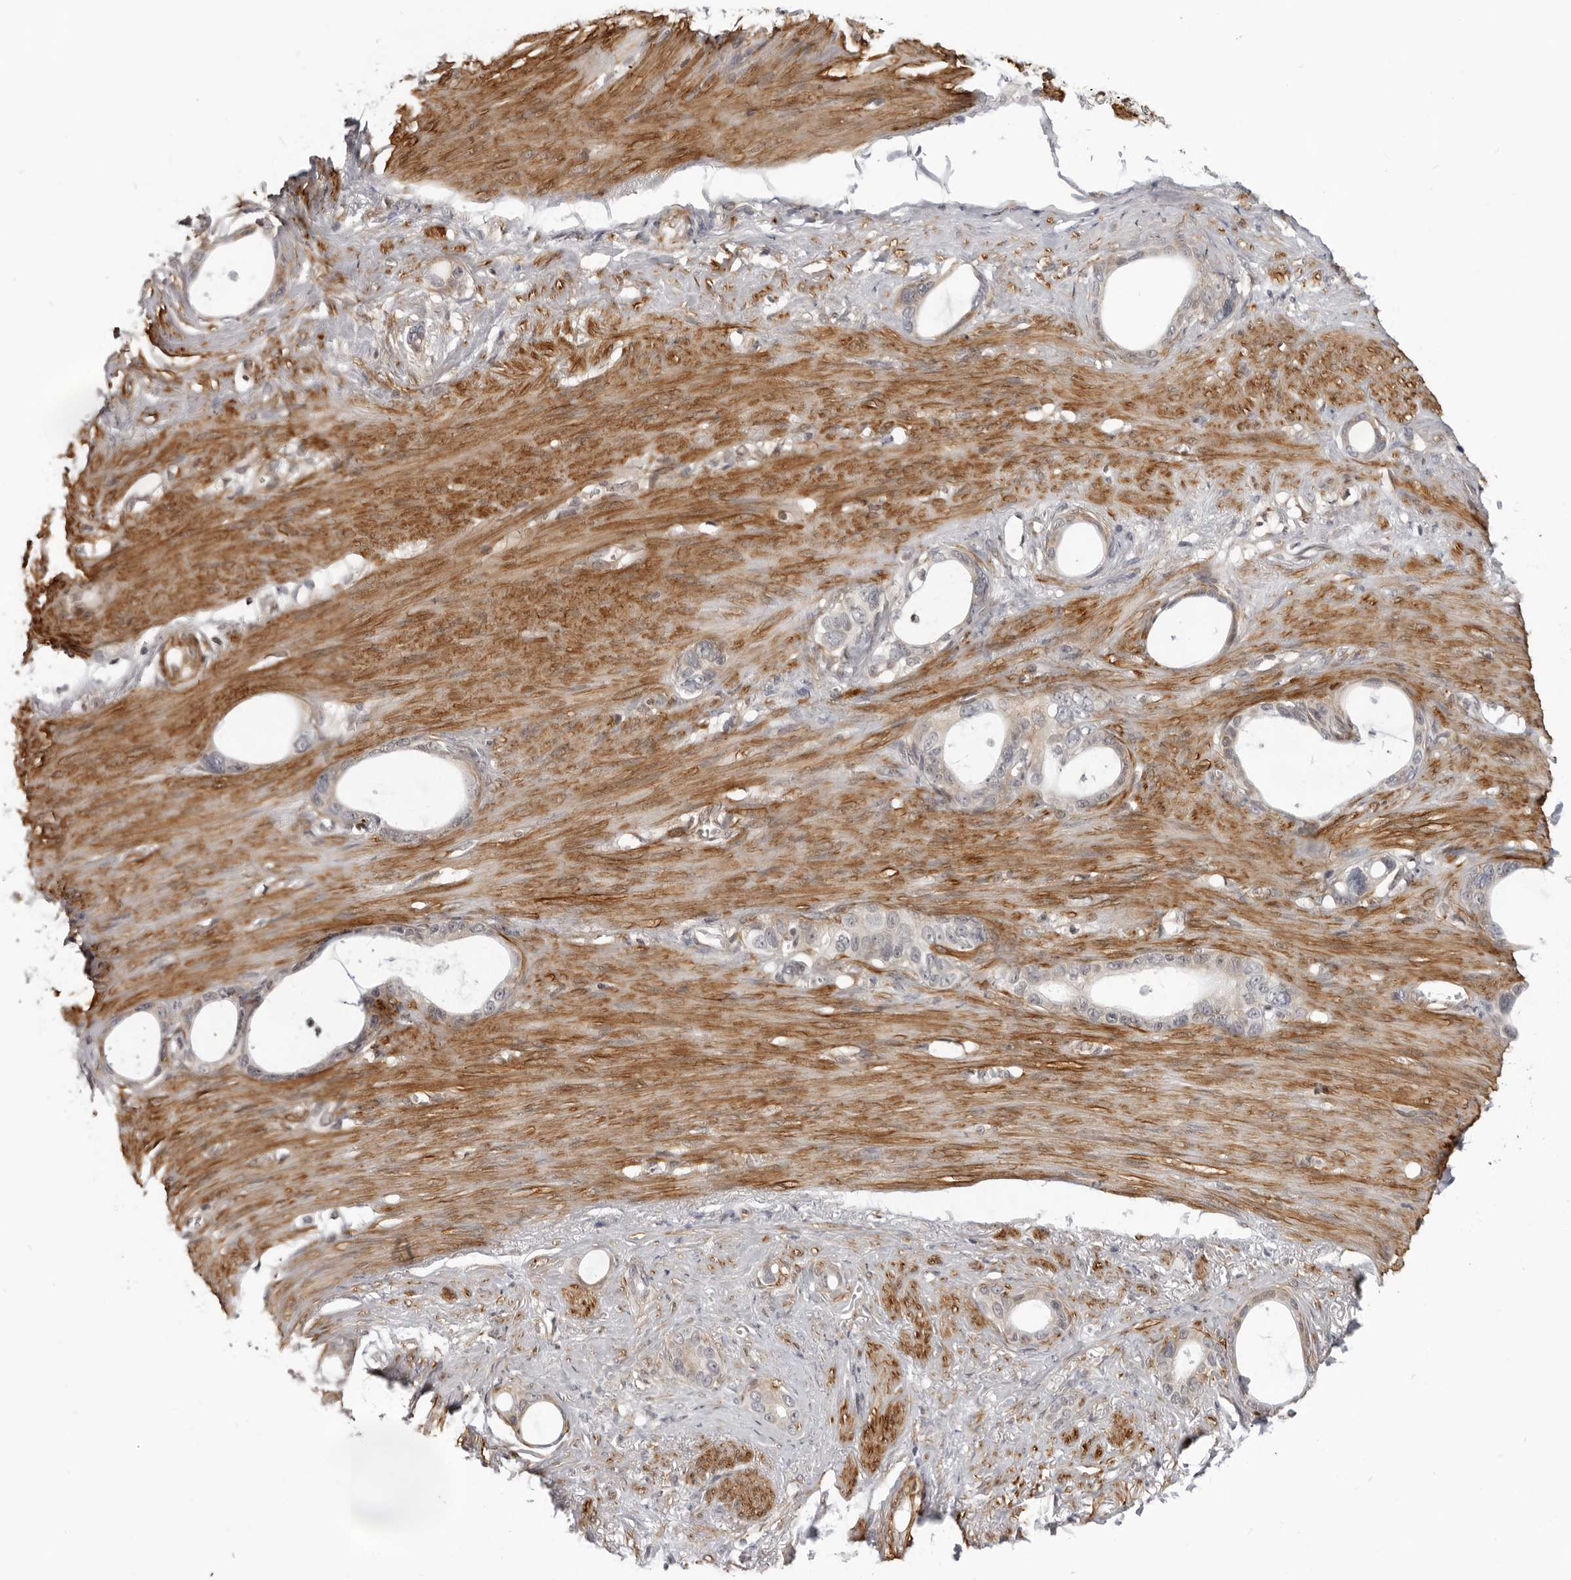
{"staining": {"intensity": "weak", "quantity": "<25%", "location": "cytoplasmic/membranous"}, "tissue": "stomach cancer", "cell_type": "Tumor cells", "image_type": "cancer", "snomed": [{"axis": "morphology", "description": "Adenocarcinoma, NOS"}, {"axis": "topography", "description": "Stomach"}], "caption": "Tumor cells are negative for protein expression in human stomach adenocarcinoma.", "gene": "SRGAP2", "patient": {"sex": "female", "age": 75}}